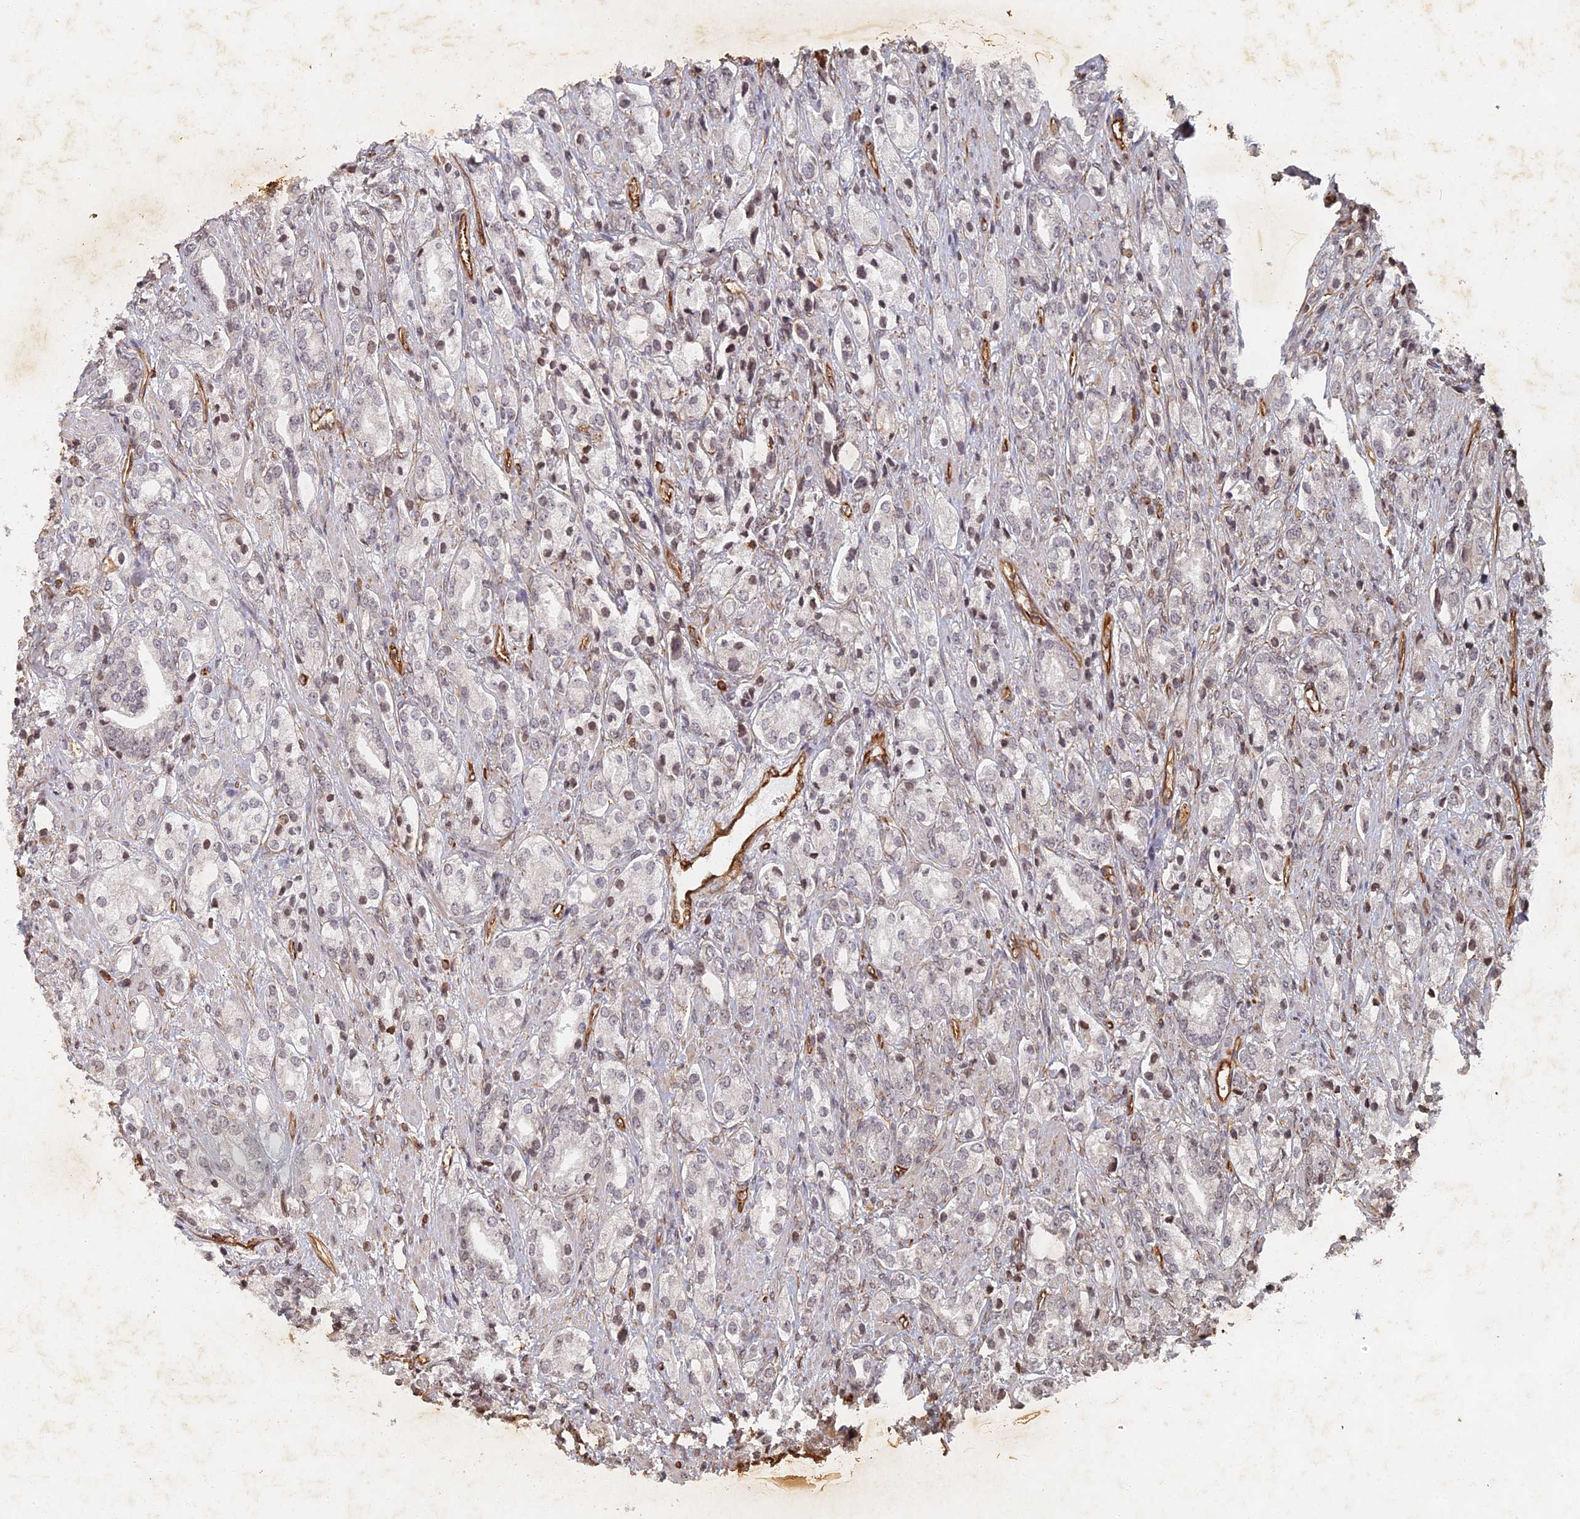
{"staining": {"intensity": "negative", "quantity": "none", "location": "none"}, "tissue": "prostate cancer", "cell_type": "Tumor cells", "image_type": "cancer", "snomed": [{"axis": "morphology", "description": "Adenocarcinoma, High grade"}, {"axis": "topography", "description": "Prostate"}], "caption": "The micrograph demonstrates no staining of tumor cells in prostate adenocarcinoma (high-grade).", "gene": "ABCB10", "patient": {"sex": "male", "age": 50}}